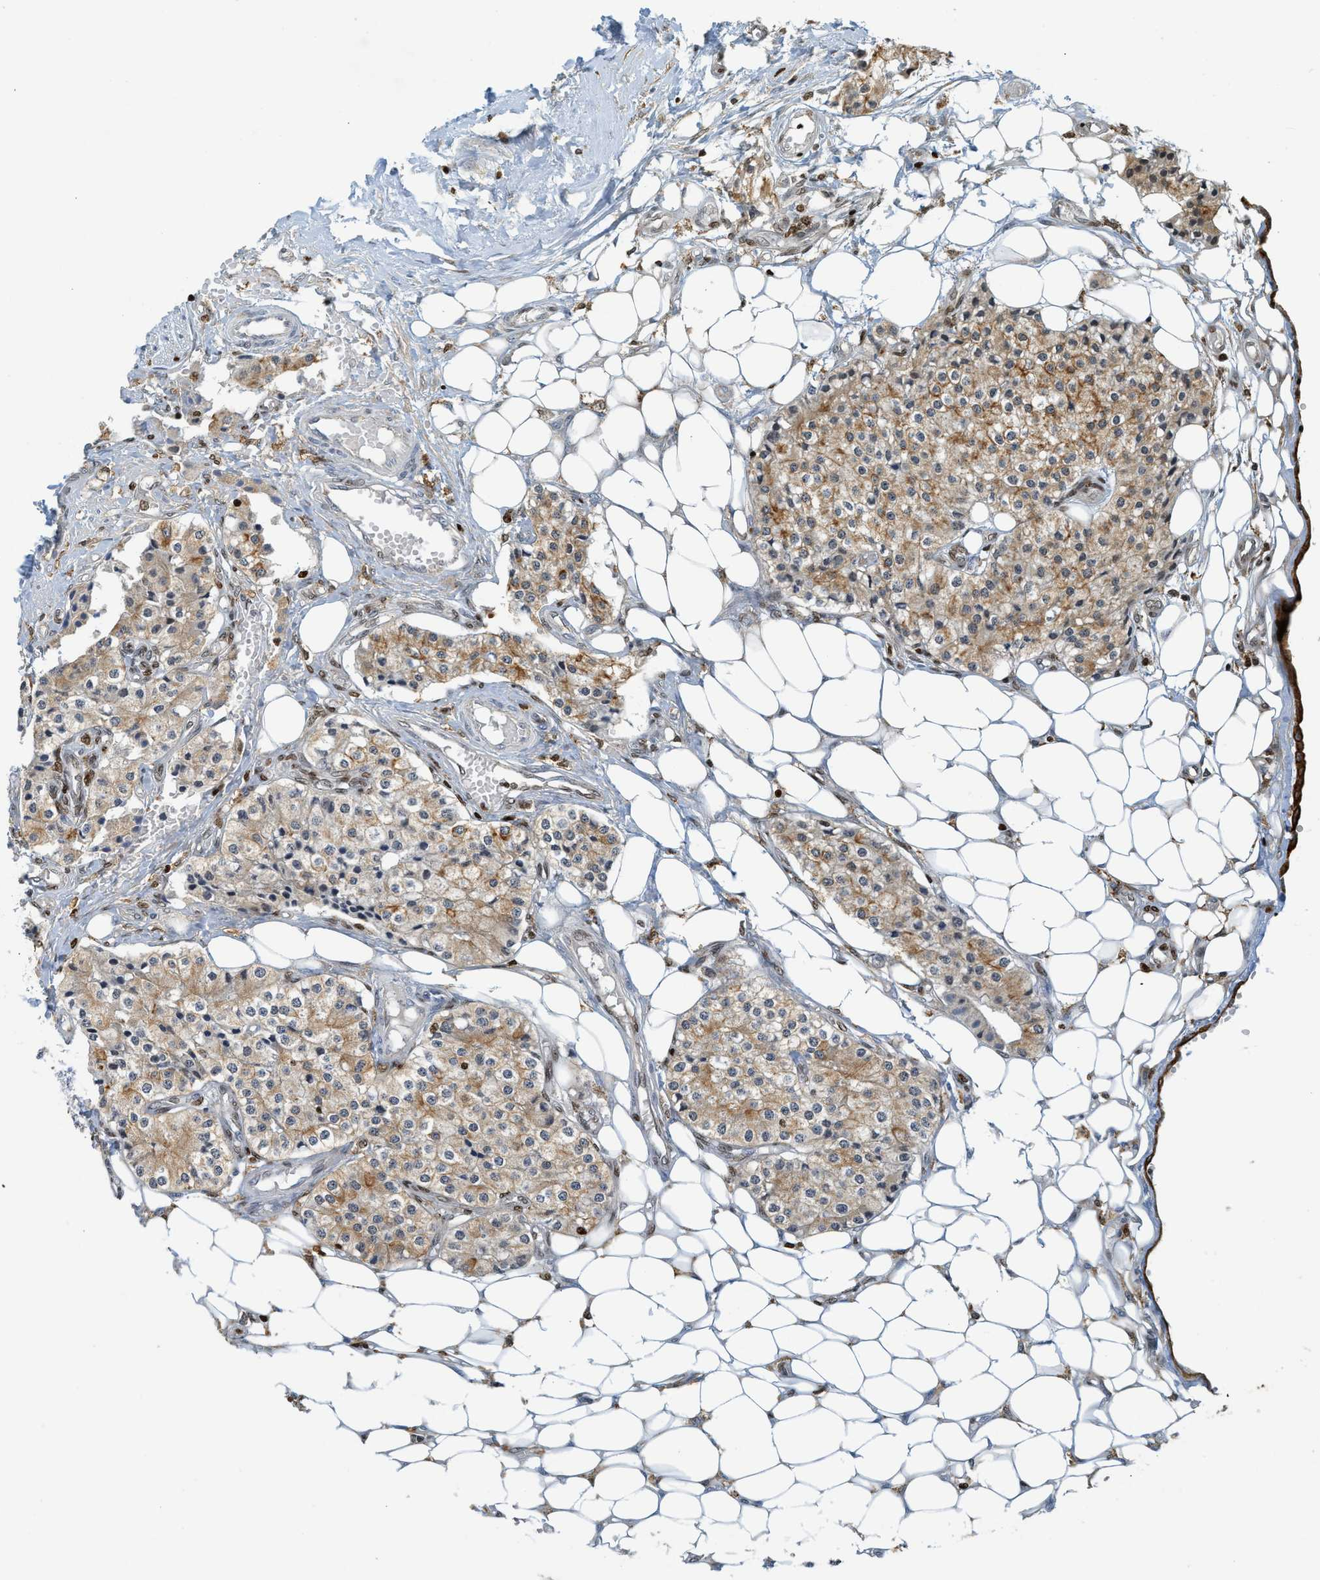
{"staining": {"intensity": "moderate", "quantity": ">75%", "location": "cytoplasmic/membranous"}, "tissue": "carcinoid", "cell_type": "Tumor cells", "image_type": "cancer", "snomed": [{"axis": "morphology", "description": "Carcinoid, malignant, NOS"}, {"axis": "topography", "description": "Colon"}], "caption": "Malignant carcinoid was stained to show a protein in brown. There is medium levels of moderate cytoplasmic/membranous positivity in about >75% of tumor cells.", "gene": "SH3D19", "patient": {"sex": "female", "age": 52}}